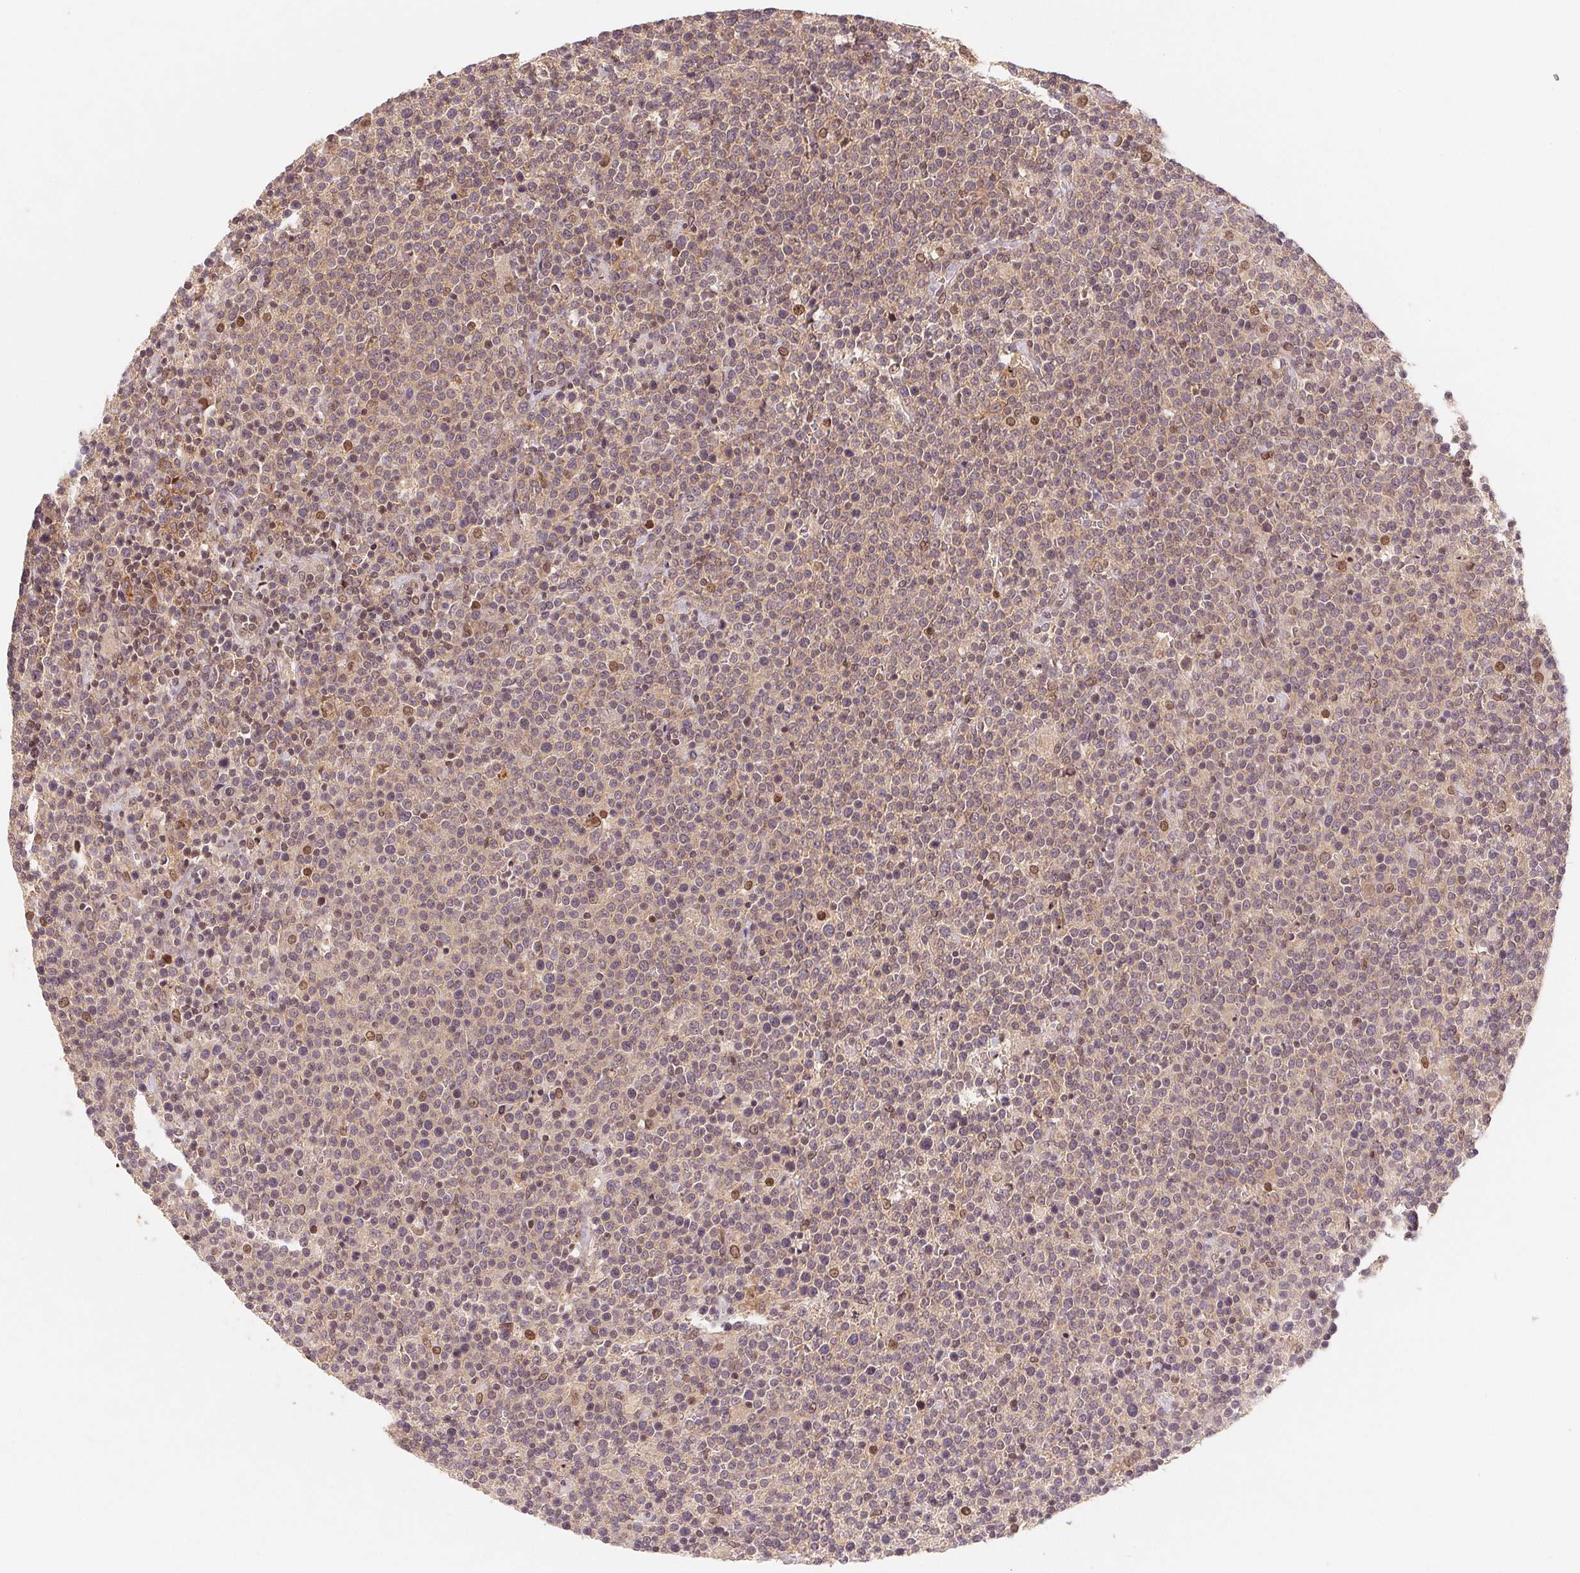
{"staining": {"intensity": "negative", "quantity": "none", "location": "none"}, "tissue": "lymphoma", "cell_type": "Tumor cells", "image_type": "cancer", "snomed": [{"axis": "morphology", "description": "Malignant lymphoma, non-Hodgkin's type, High grade"}, {"axis": "topography", "description": "Lymph node"}], "caption": "This is an immunohistochemistry (IHC) histopathology image of human malignant lymphoma, non-Hodgkin's type (high-grade). There is no positivity in tumor cells.", "gene": "HMGN3", "patient": {"sex": "male", "age": 61}}